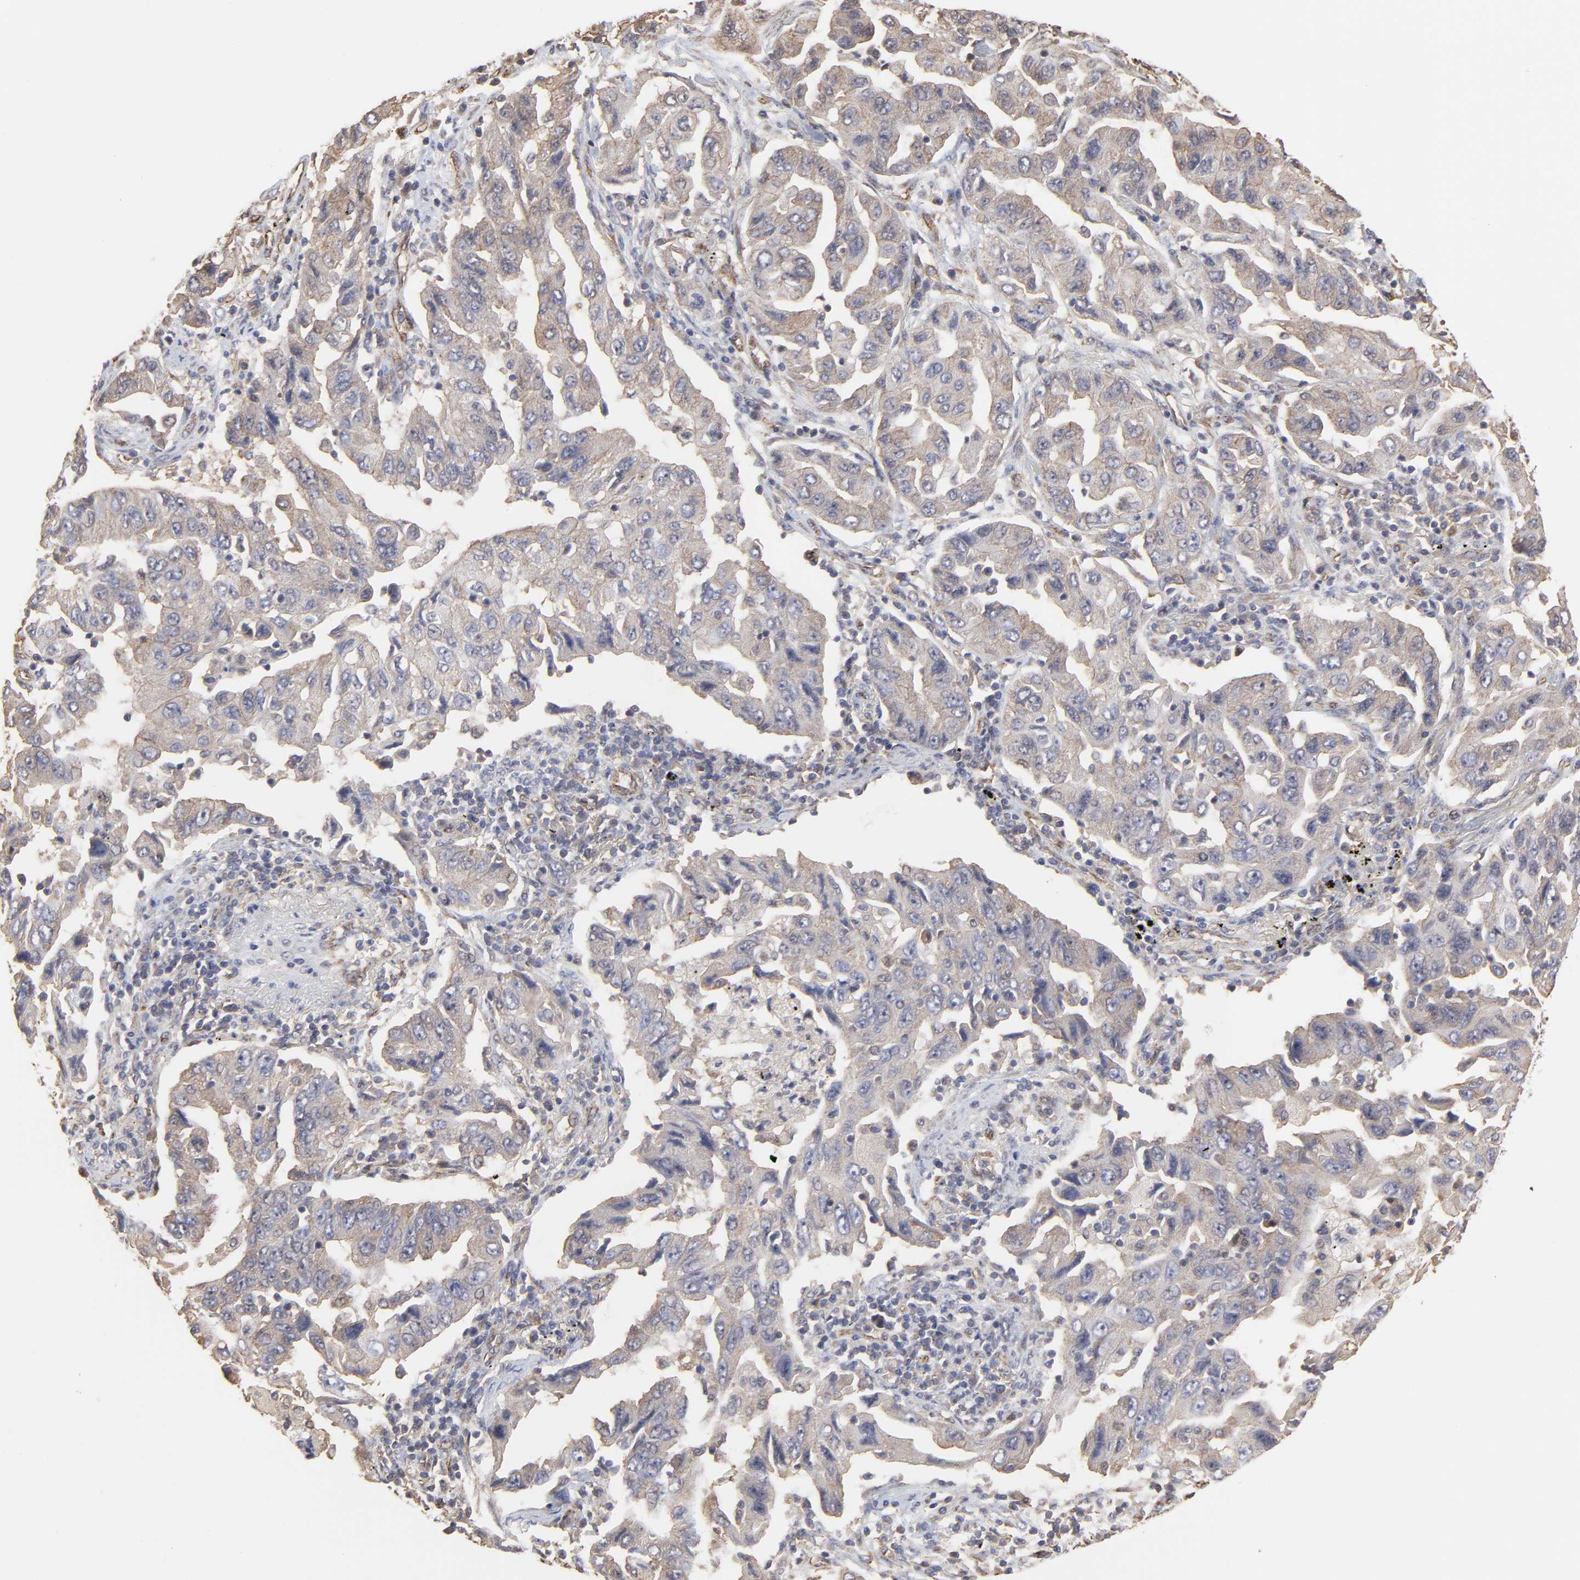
{"staining": {"intensity": "weak", "quantity": "25%-75%", "location": "cytoplasmic/membranous"}, "tissue": "lung cancer", "cell_type": "Tumor cells", "image_type": "cancer", "snomed": [{"axis": "morphology", "description": "Adenocarcinoma, NOS"}, {"axis": "topography", "description": "Lung"}], "caption": "Immunohistochemical staining of lung cancer (adenocarcinoma) displays weak cytoplasmic/membranous protein expression in about 25%-75% of tumor cells.", "gene": "ARMT1", "patient": {"sex": "female", "age": 65}}